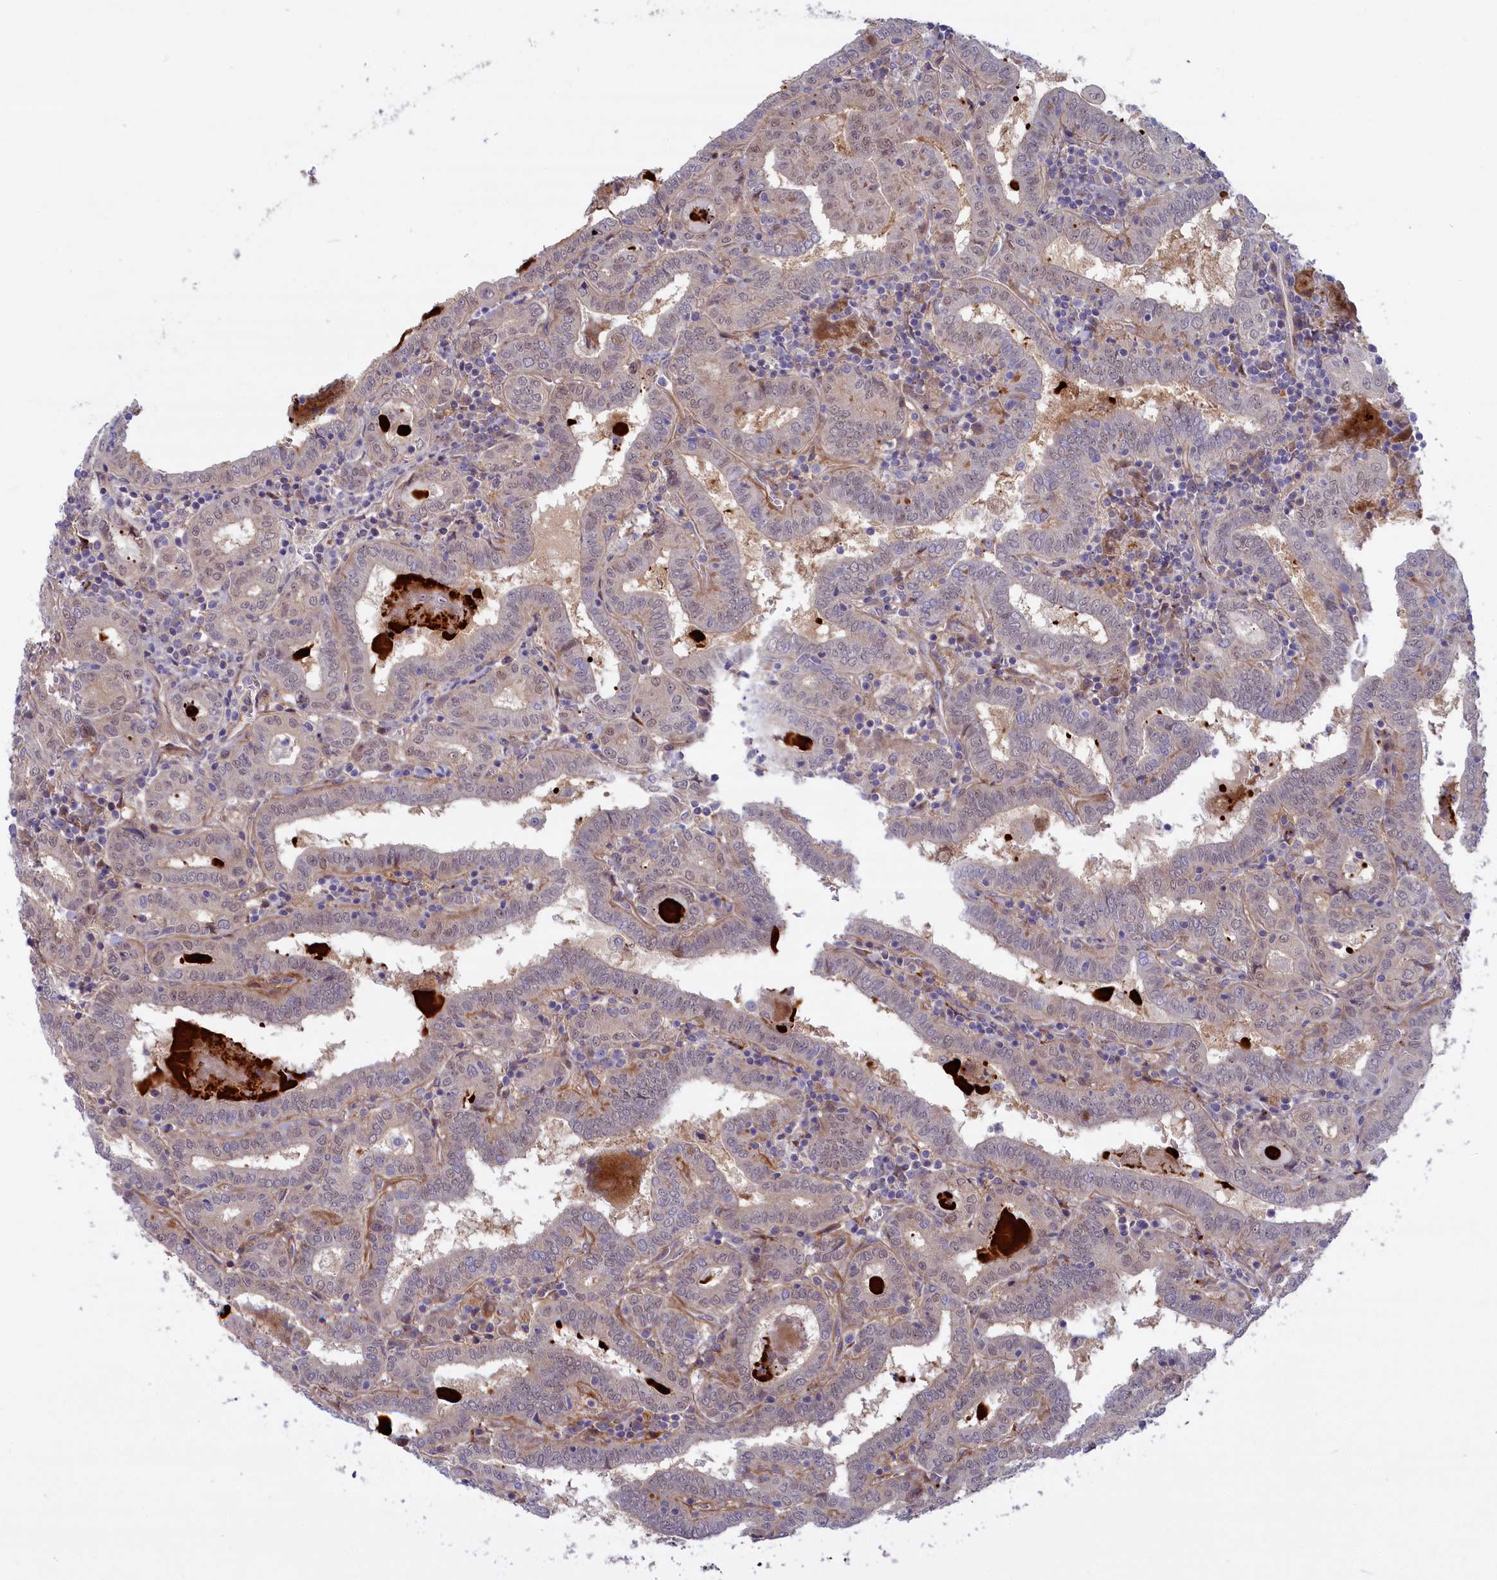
{"staining": {"intensity": "weak", "quantity": "<25%", "location": "nuclear"}, "tissue": "thyroid cancer", "cell_type": "Tumor cells", "image_type": "cancer", "snomed": [{"axis": "morphology", "description": "Papillary adenocarcinoma, NOS"}, {"axis": "topography", "description": "Thyroid gland"}], "caption": "A photomicrograph of thyroid cancer stained for a protein exhibits no brown staining in tumor cells. (DAB (3,3'-diaminobenzidine) IHC, high magnification).", "gene": "FCSK", "patient": {"sex": "female", "age": 72}}